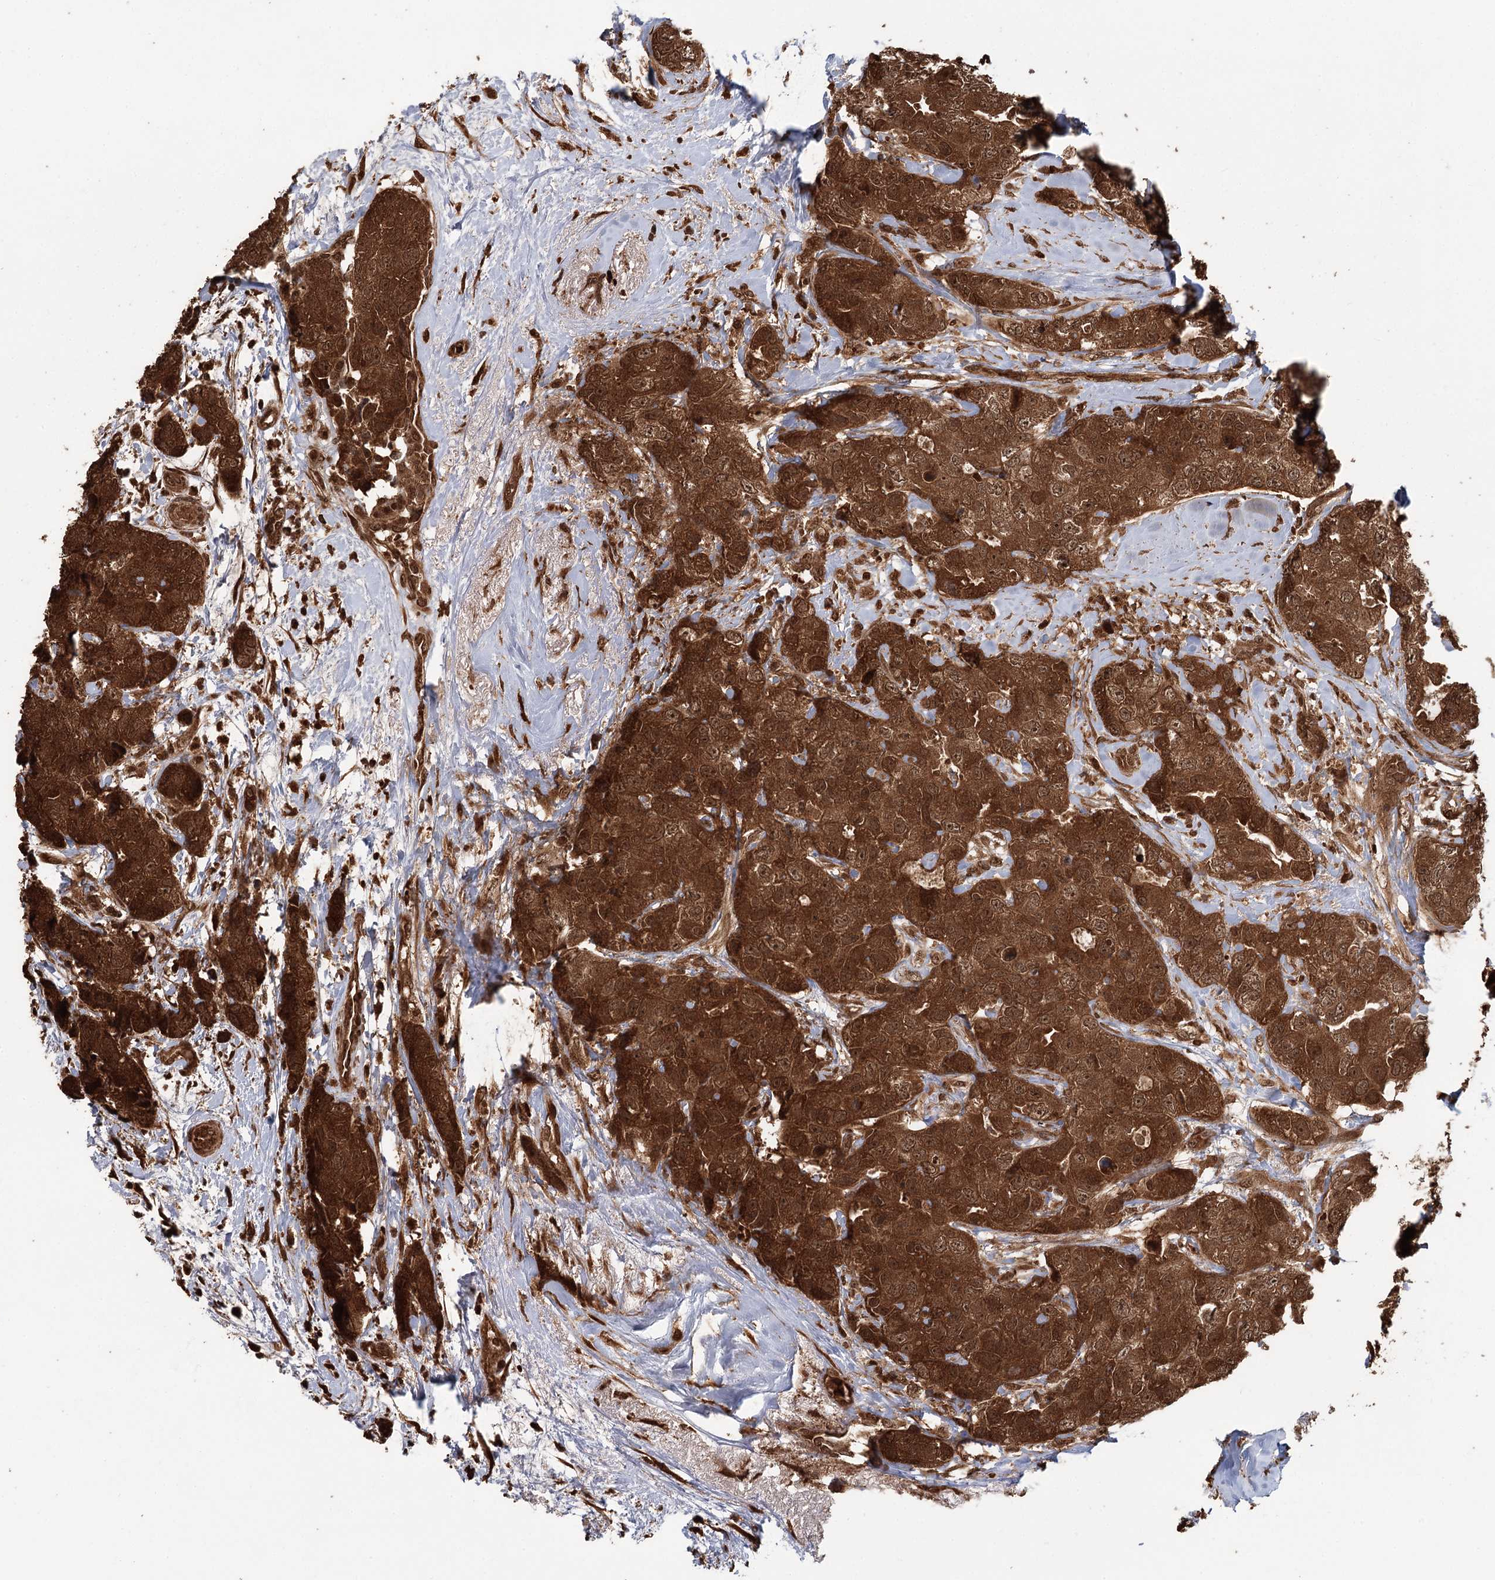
{"staining": {"intensity": "strong", "quantity": ">75%", "location": "cytoplasmic/membranous,nuclear"}, "tissue": "breast cancer", "cell_type": "Tumor cells", "image_type": "cancer", "snomed": [{"axis": "morphology", "description": "Duct carcinoma"}, {"axis": "topography", "description": "Breast"}], "caption": "Tumor cells show high levels of strong cytoplasmic/membranous and nuclear expression in about >75% of cells in infiltrating ductal carcinoma (breast).", "gene": "N6AMT1", "patient": {"sex": "female", "age": 62}}